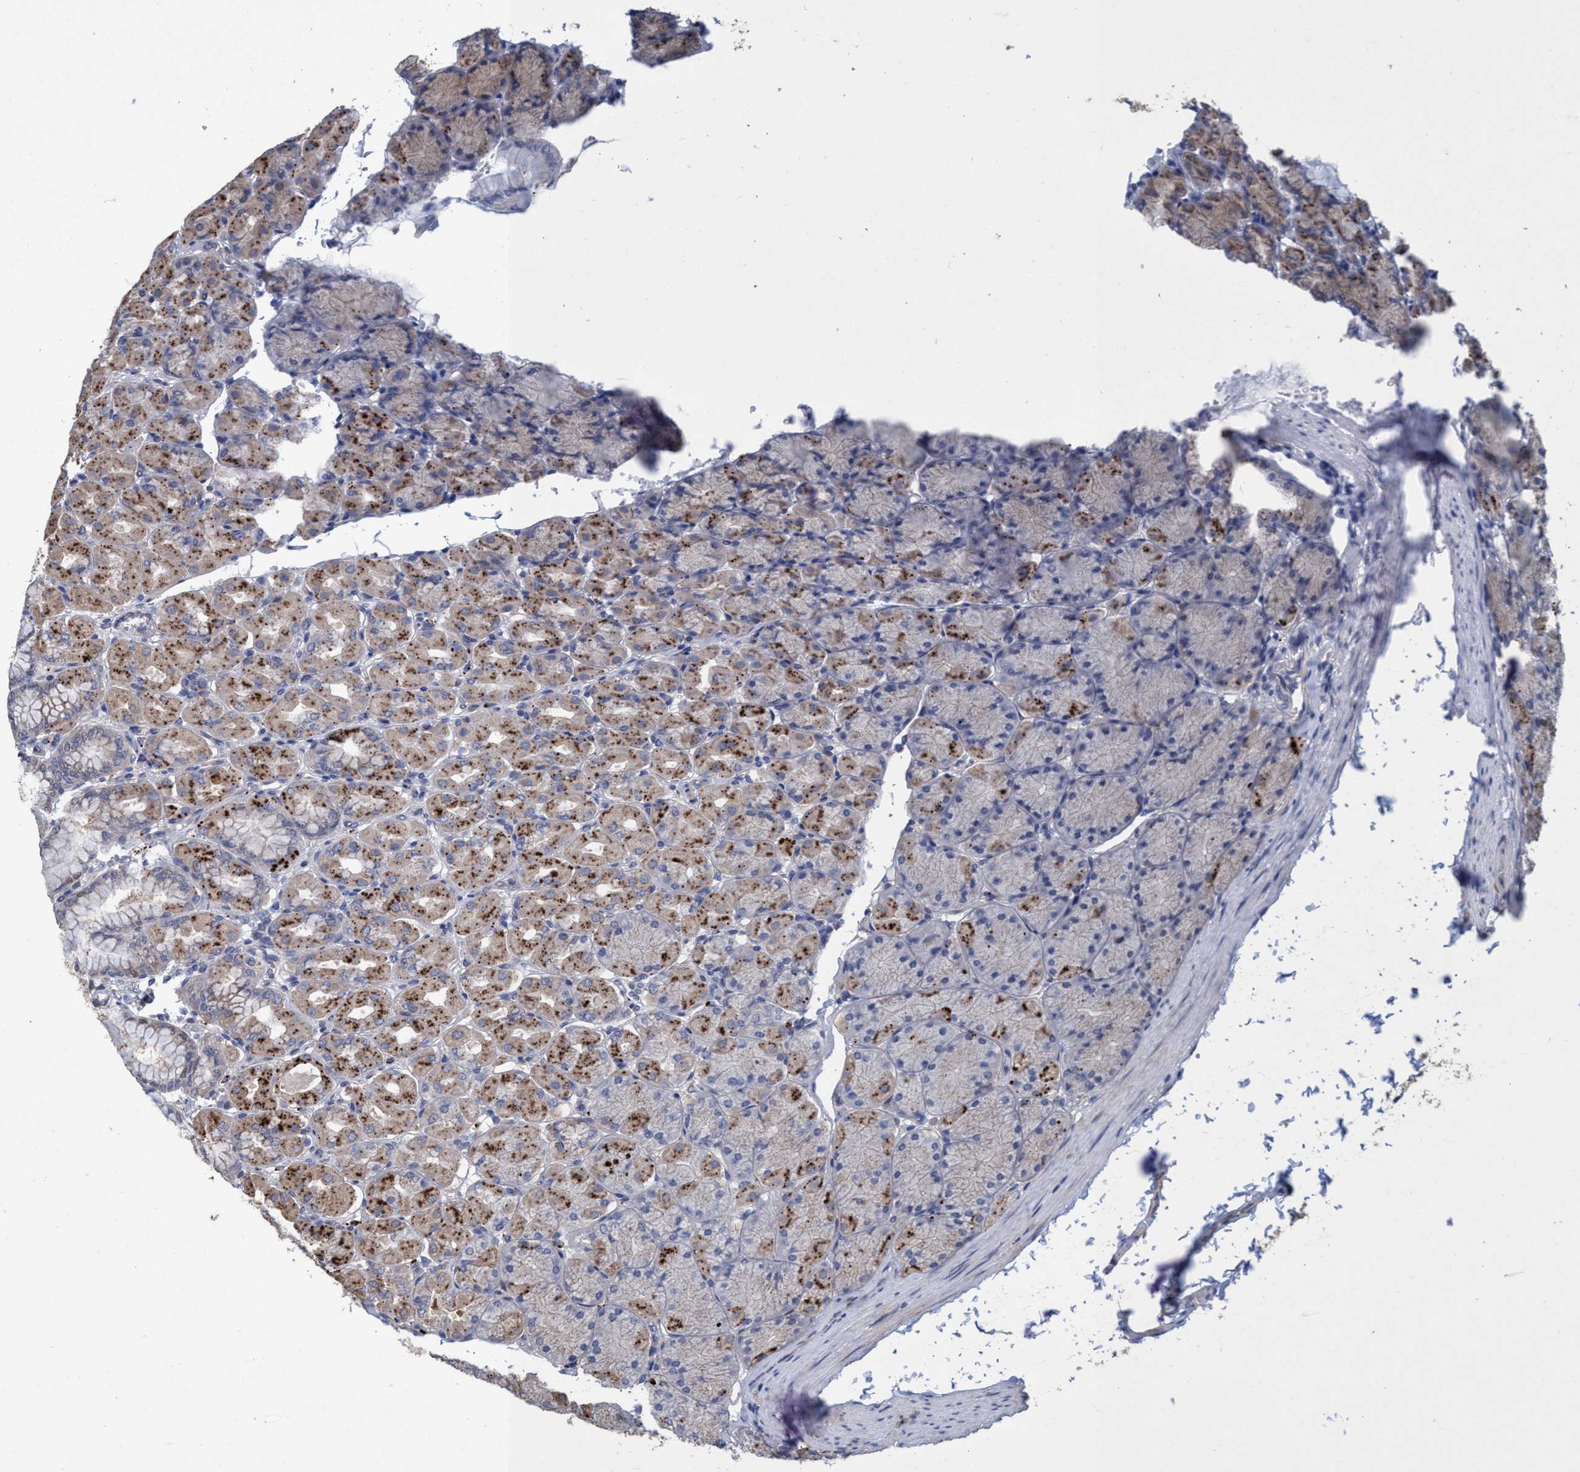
{"staining": {"intensity": "moderate", "quantity": "25%-75%", "location": "cytoplasmic/membranous,nuclear"}, "tissue": "stomach", "cell_type": "Glandular cells", "image_type": "normal", "snomed": [{"axis": "morphology", "description": "Normal tissue, NOS"}, {"axis": "topography", "description": "Stomach, upper"}], "caption": "DAB (3,3'-diaminobenzidine) immunohistochemical staining of unremarkable human stomach exhibits moderate cytoplasmic/membranous,nuclear protein staining in about 25%-75% of glandular cells. Using DAB (brown) and hematoxylin (blue) stains, captured at high magnification using brightfield microscopy.", "gene": "BBS9", "patient": {"sex": "female", "age": 56}}